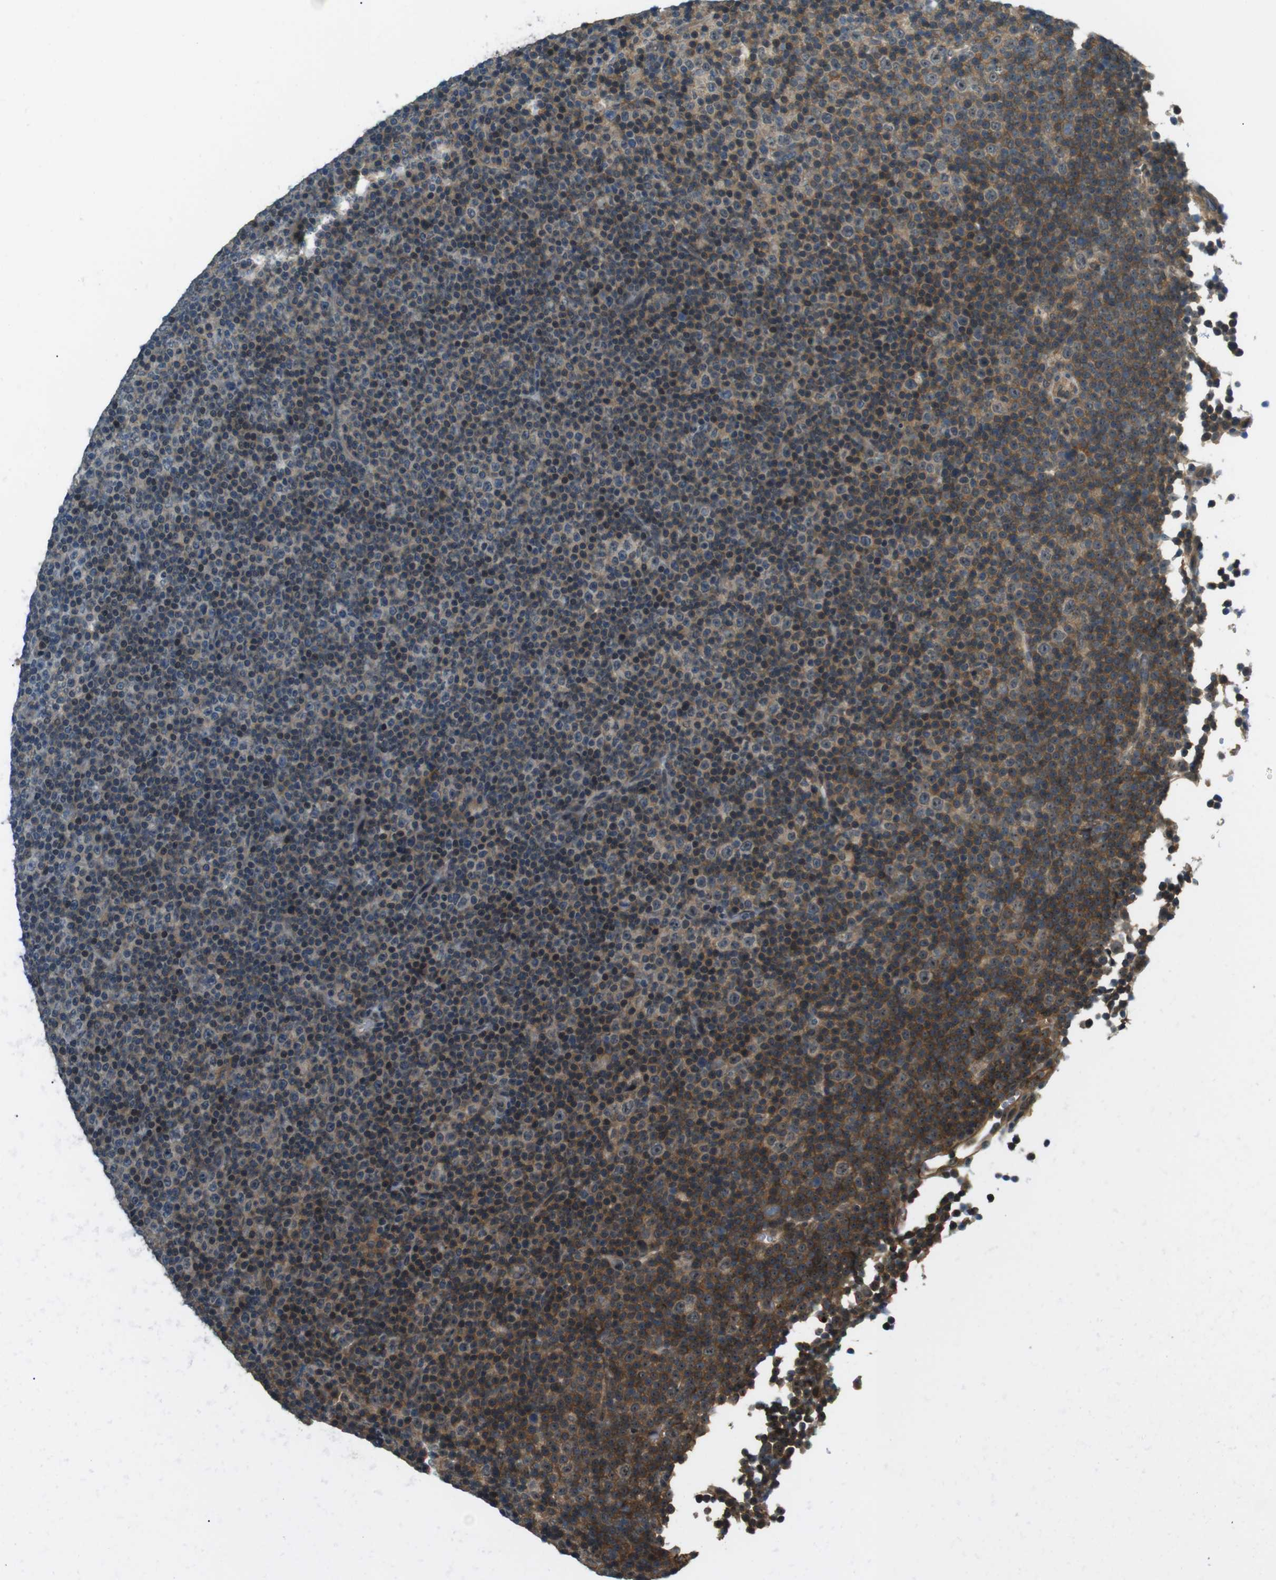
{"staining": {"intensity": "weak", "quantity": "25%-75%", "location": "cytoplasmic/membranous"}, "tissue": "lymphoma", "cell_type": "Tumor cells", "image_type": "cancer", "snomed": [{"axis": "morphology", "description": "Malignant lymphoma, non-Hodgkin's type, Low grade"}, {"axis": "topography", "description": "Lymph node"}], "caption": "The micrograph shows staining of lymphoma, revealing weak cytoplasmic/membranous protein expression (brown color) within tumor cells.", "gene": "TIAM2", "patient": {"sex": "female", "age": 67}}